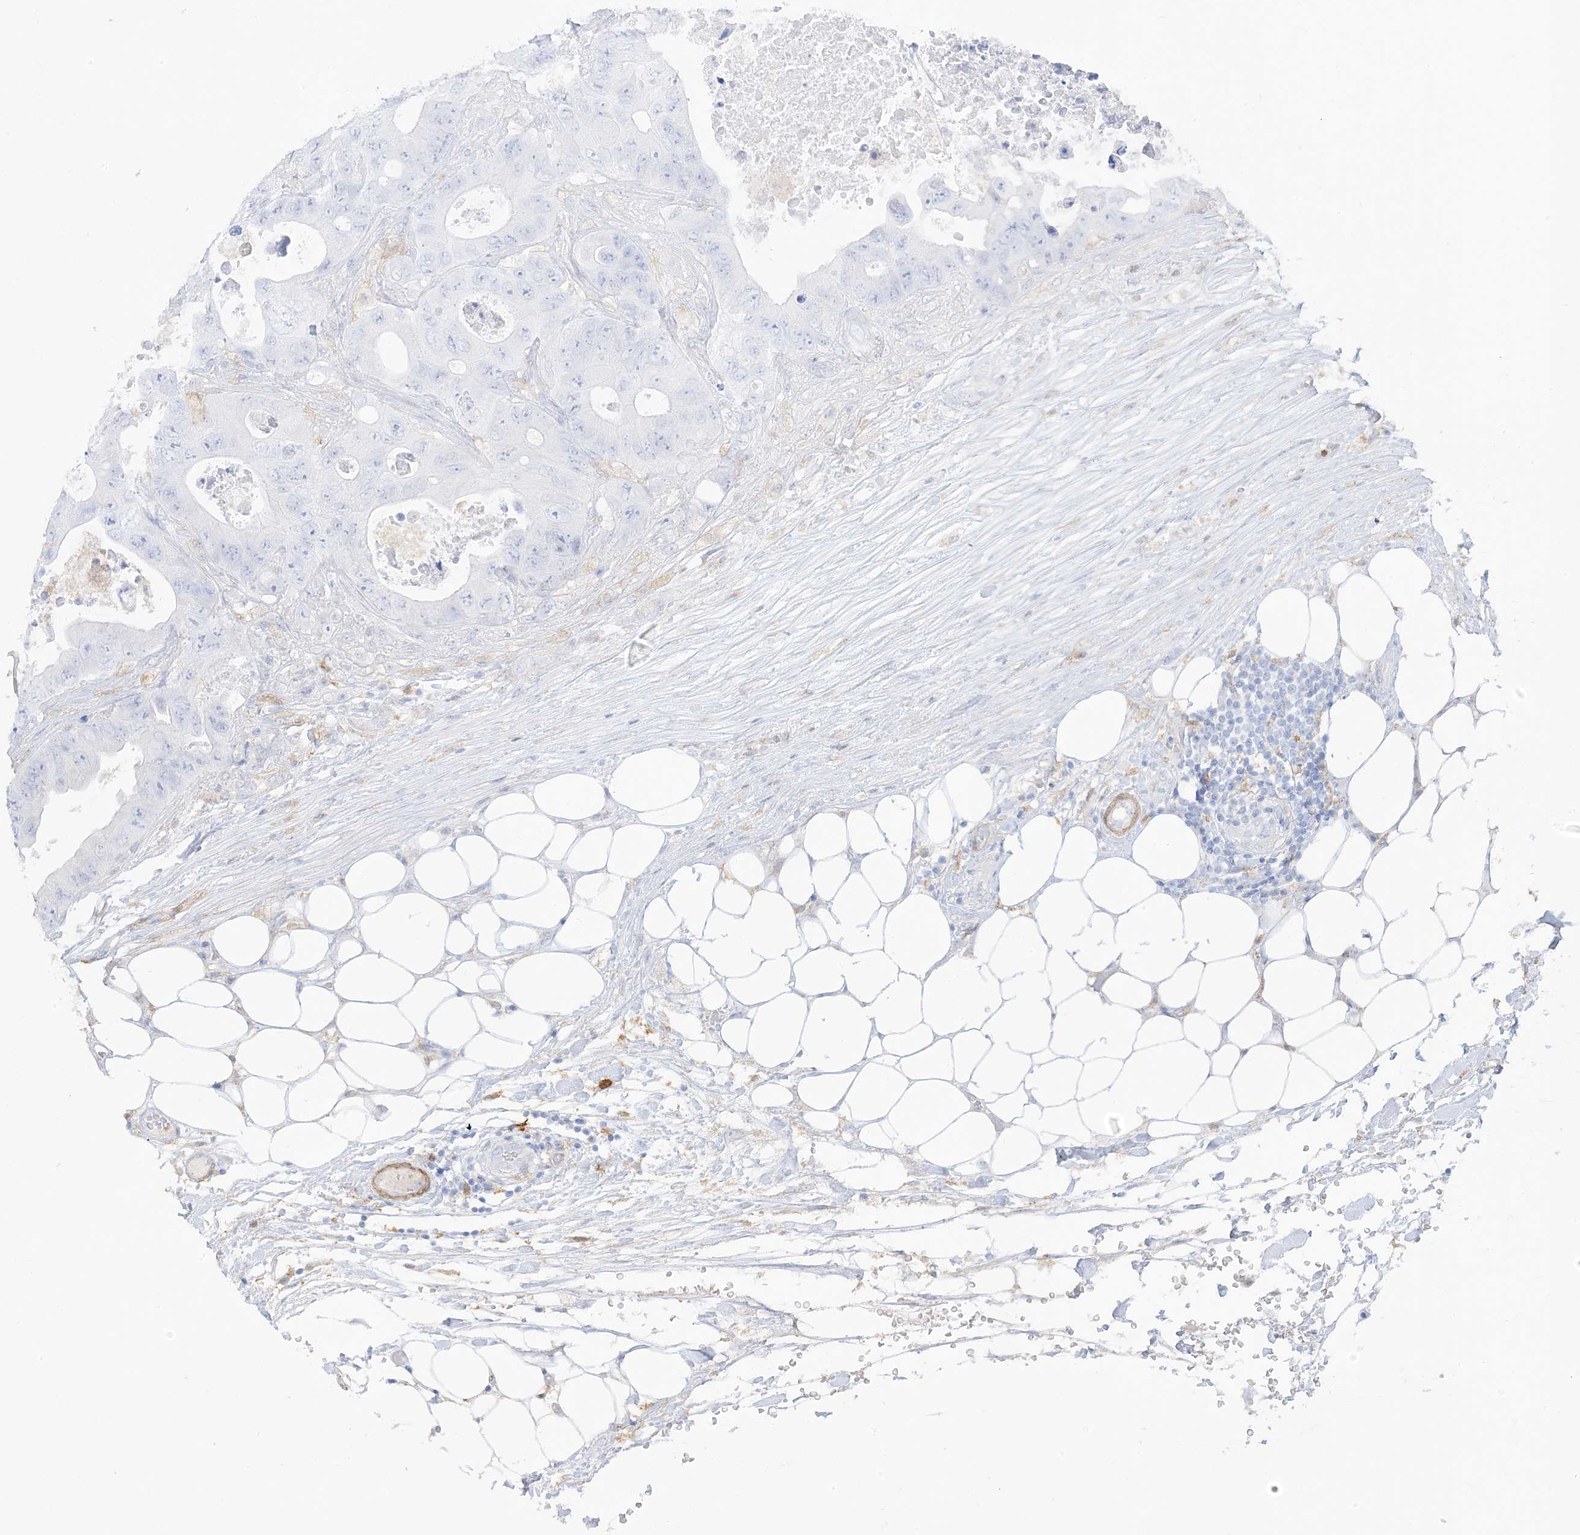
{"staining": {"intensity": "negative", "quantity": "none", "location": "none"}, "tissue": "colorectal cancer", "cell_type": "Tumor cells", "image_type": "cancer", "snomed": [{"axis": "morphology", "description": "Adenocarcinoma, NOS"}, {"axis": "topography", "description": "Colon"}], "caption": "Protein analysis of colorectal cancer (adenocarcinoma) demonstrates no significant positivity in tumor cells. (Brightfield microscopy of DAB (3,3'-diaminobenzidine) IHC at high magnification).", "gene": "GSN", "patient": {"sex": "female", "age": 46}}